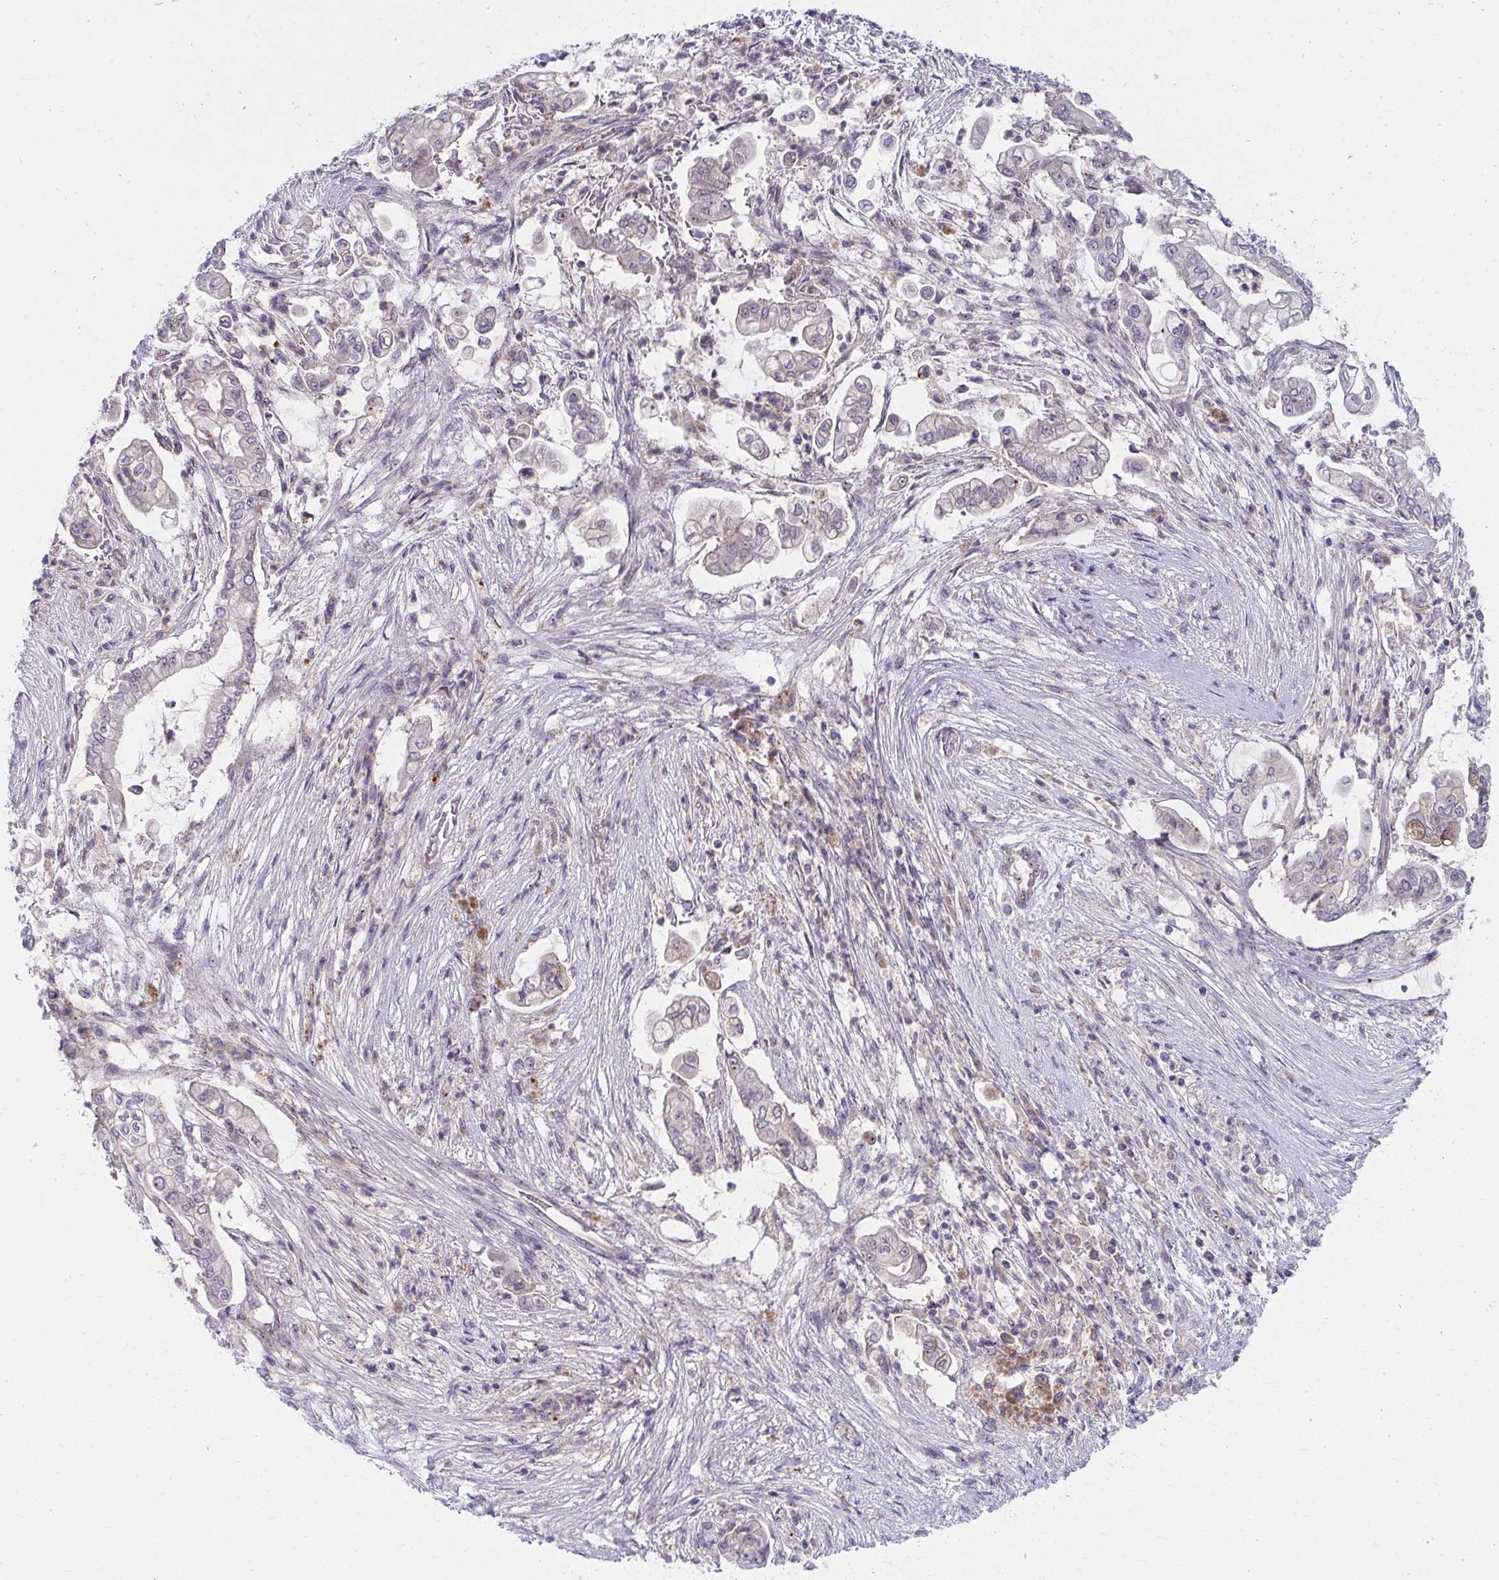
{"staining": {"intensity": "weak", "quantity": "<25%", "location": "cytoplasmic/membranous"}, "tissue": "pancreatic cancer", "cell_type": "Tumor cells", "image_type": "cancer", "snomed": [{"axis": "morphology", "description": "Adenocarcinoma, NOS"}, {"axis": "topography", "description": "Pancreas"}], "caption": "DAB (3,3'-diaminobenzidine) immunohistochemical staining of human pancreatic cancer (adenocarcinoma) displays no significant positivity in tumor cells.", "gene": "MUS81", "patient": {"sex": "female", "age": 69}}